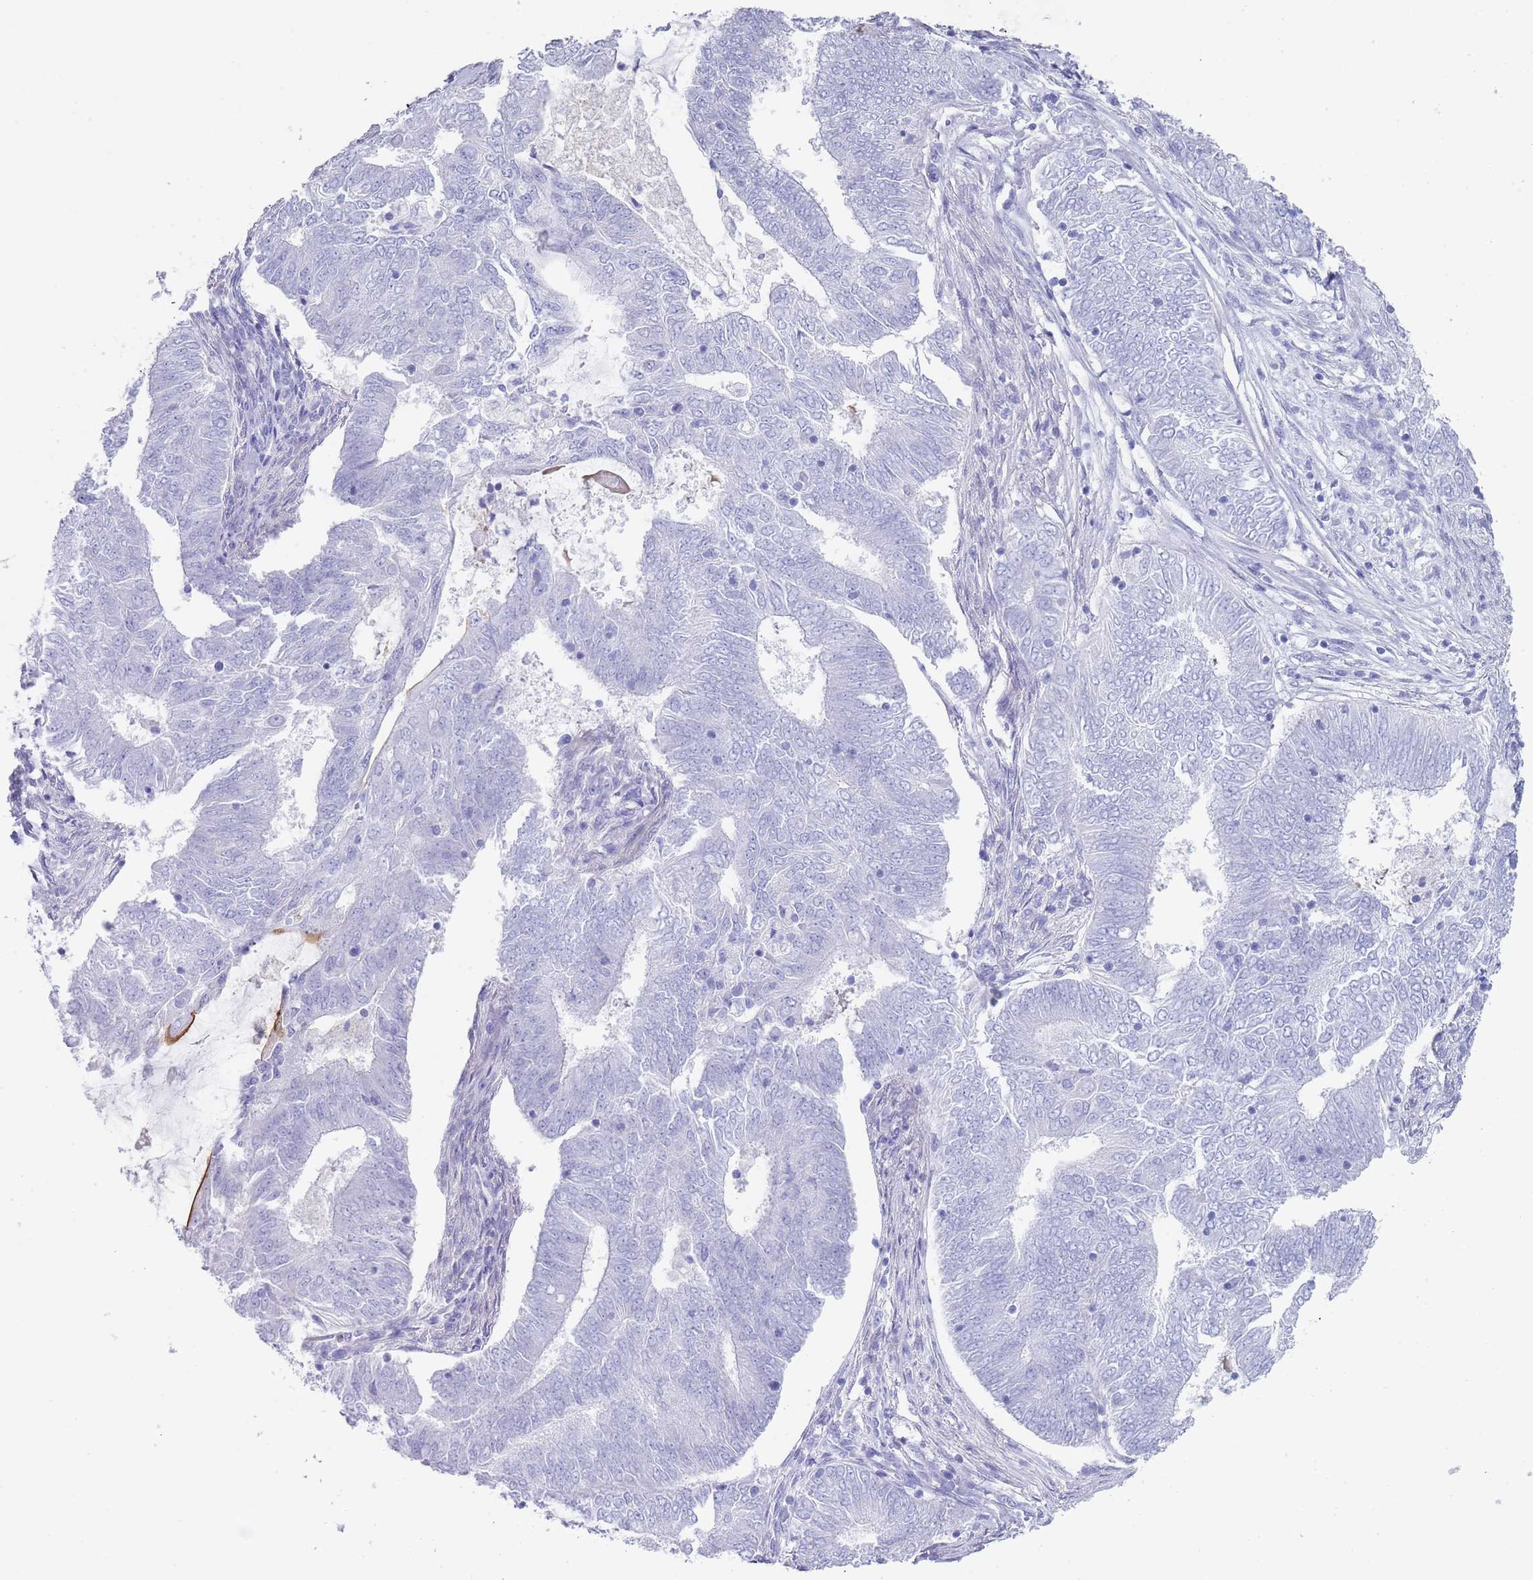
{"staining": {"intensity": "negative", "quantity": "none", "location": "none"}, "tissue": "endometrial cancer", "cell_type": "Tumor cells", "image_type": "cancer", "snomed": [{"axis": "morphology", "description": "Adenocarcinoma, NOS"}, {"axis": "topography", "description": "Endometrium"}], "caption": "This is an IHC histopathology image of endometrial cancer. There is no positivity in tumor cells.", "gene": "CPXM2", "patient": {"sex": "female", "age": 62}}